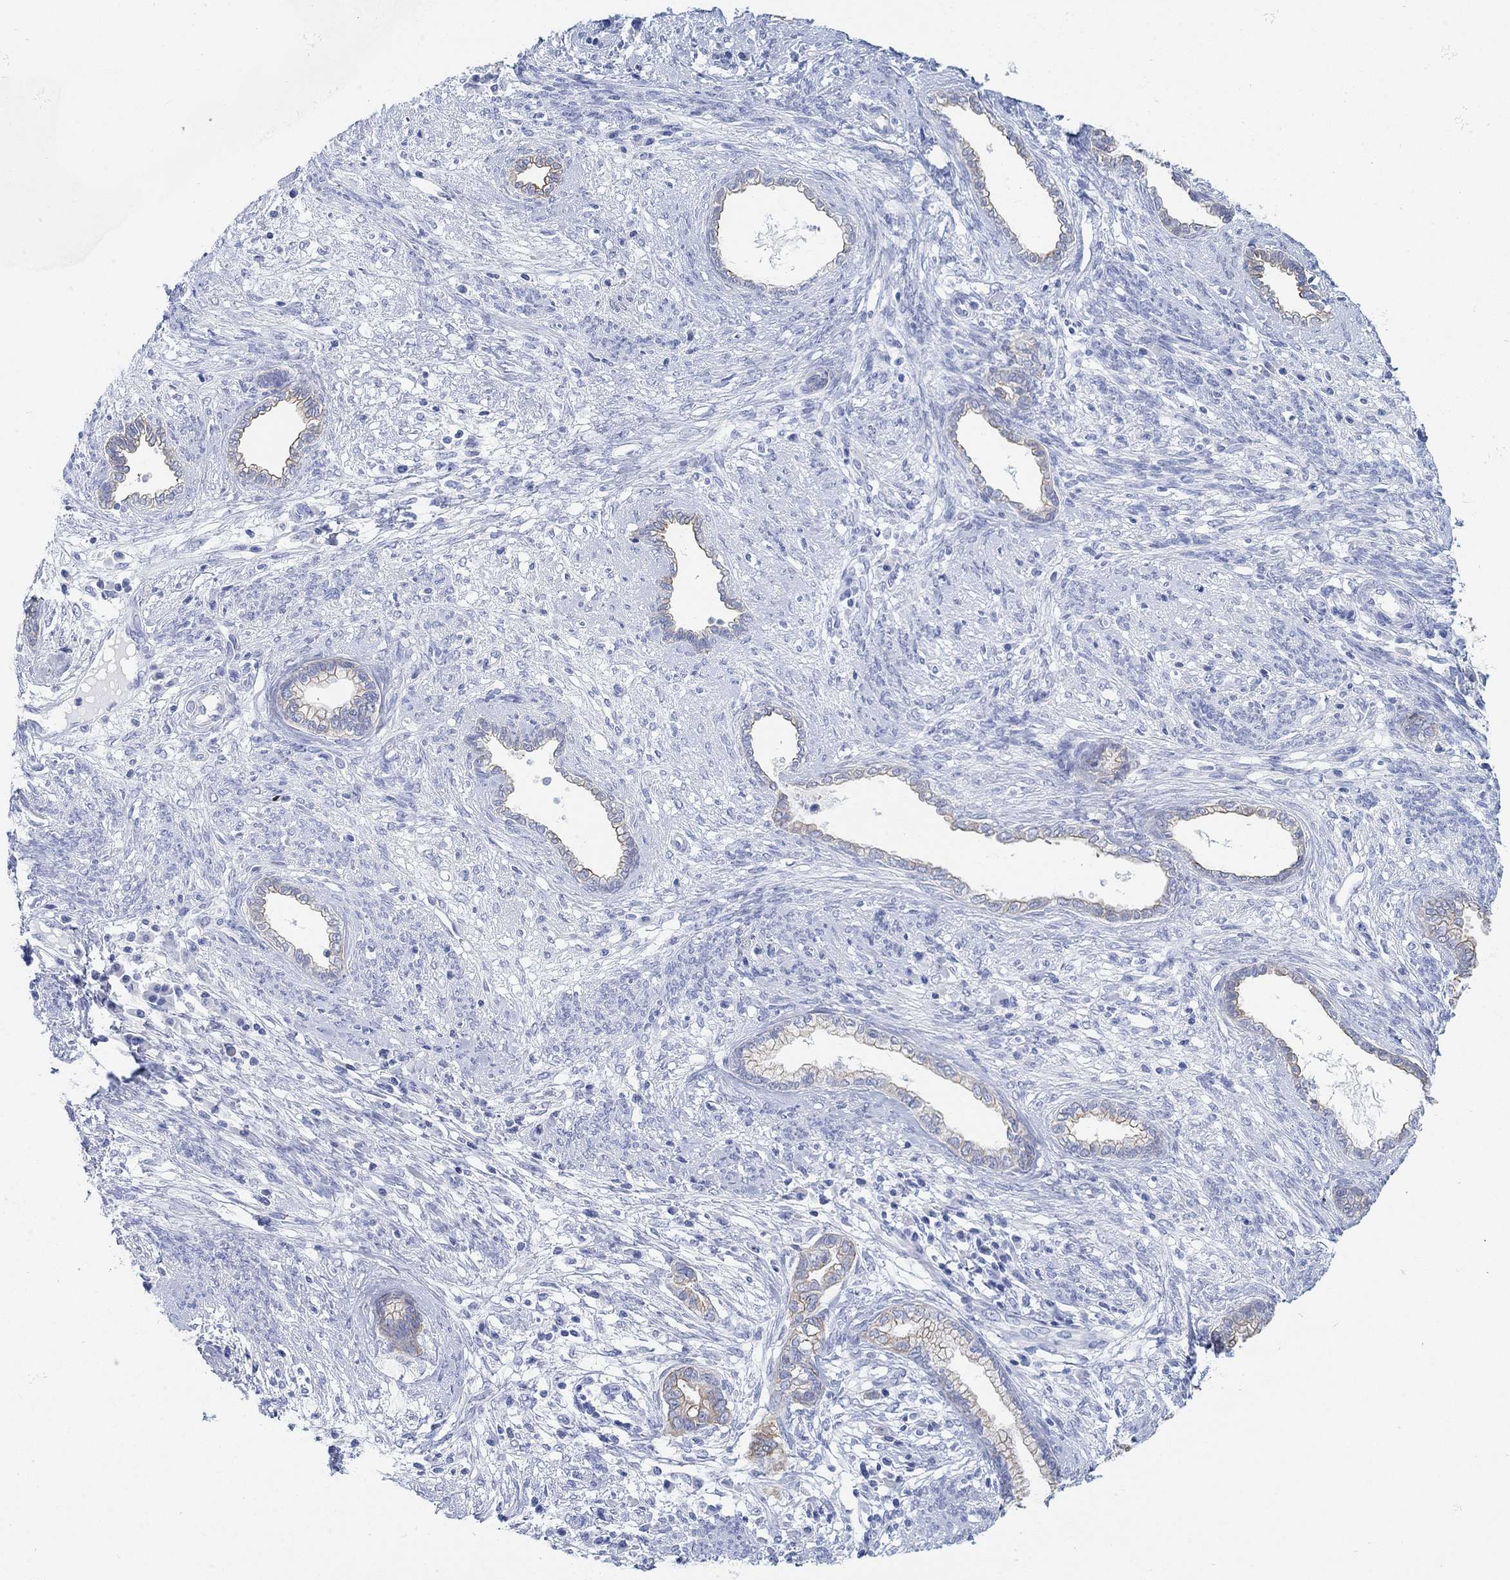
{"staining": {"intensity": "moderate", "quantity": "<25%", "location": "cytoplasmic/membranous"}, "tissue": "cervical cancer", "cell_type": "Tumor cells", "image_type": "cancer", "snomed": [{"axis": "morphology", "description": "Adenocarcinoma, NOS"}, {"axis": "topography", "description": "Cervix"}], "caption": "Cervical adenocarcinoma was stained to show a protein in brown. There is low levels of moderate cytoplasmic/membranous positivity in about <25% of tumor cells.", "gene": "AK8", "patient": {"sex": "female", "age": 62}}